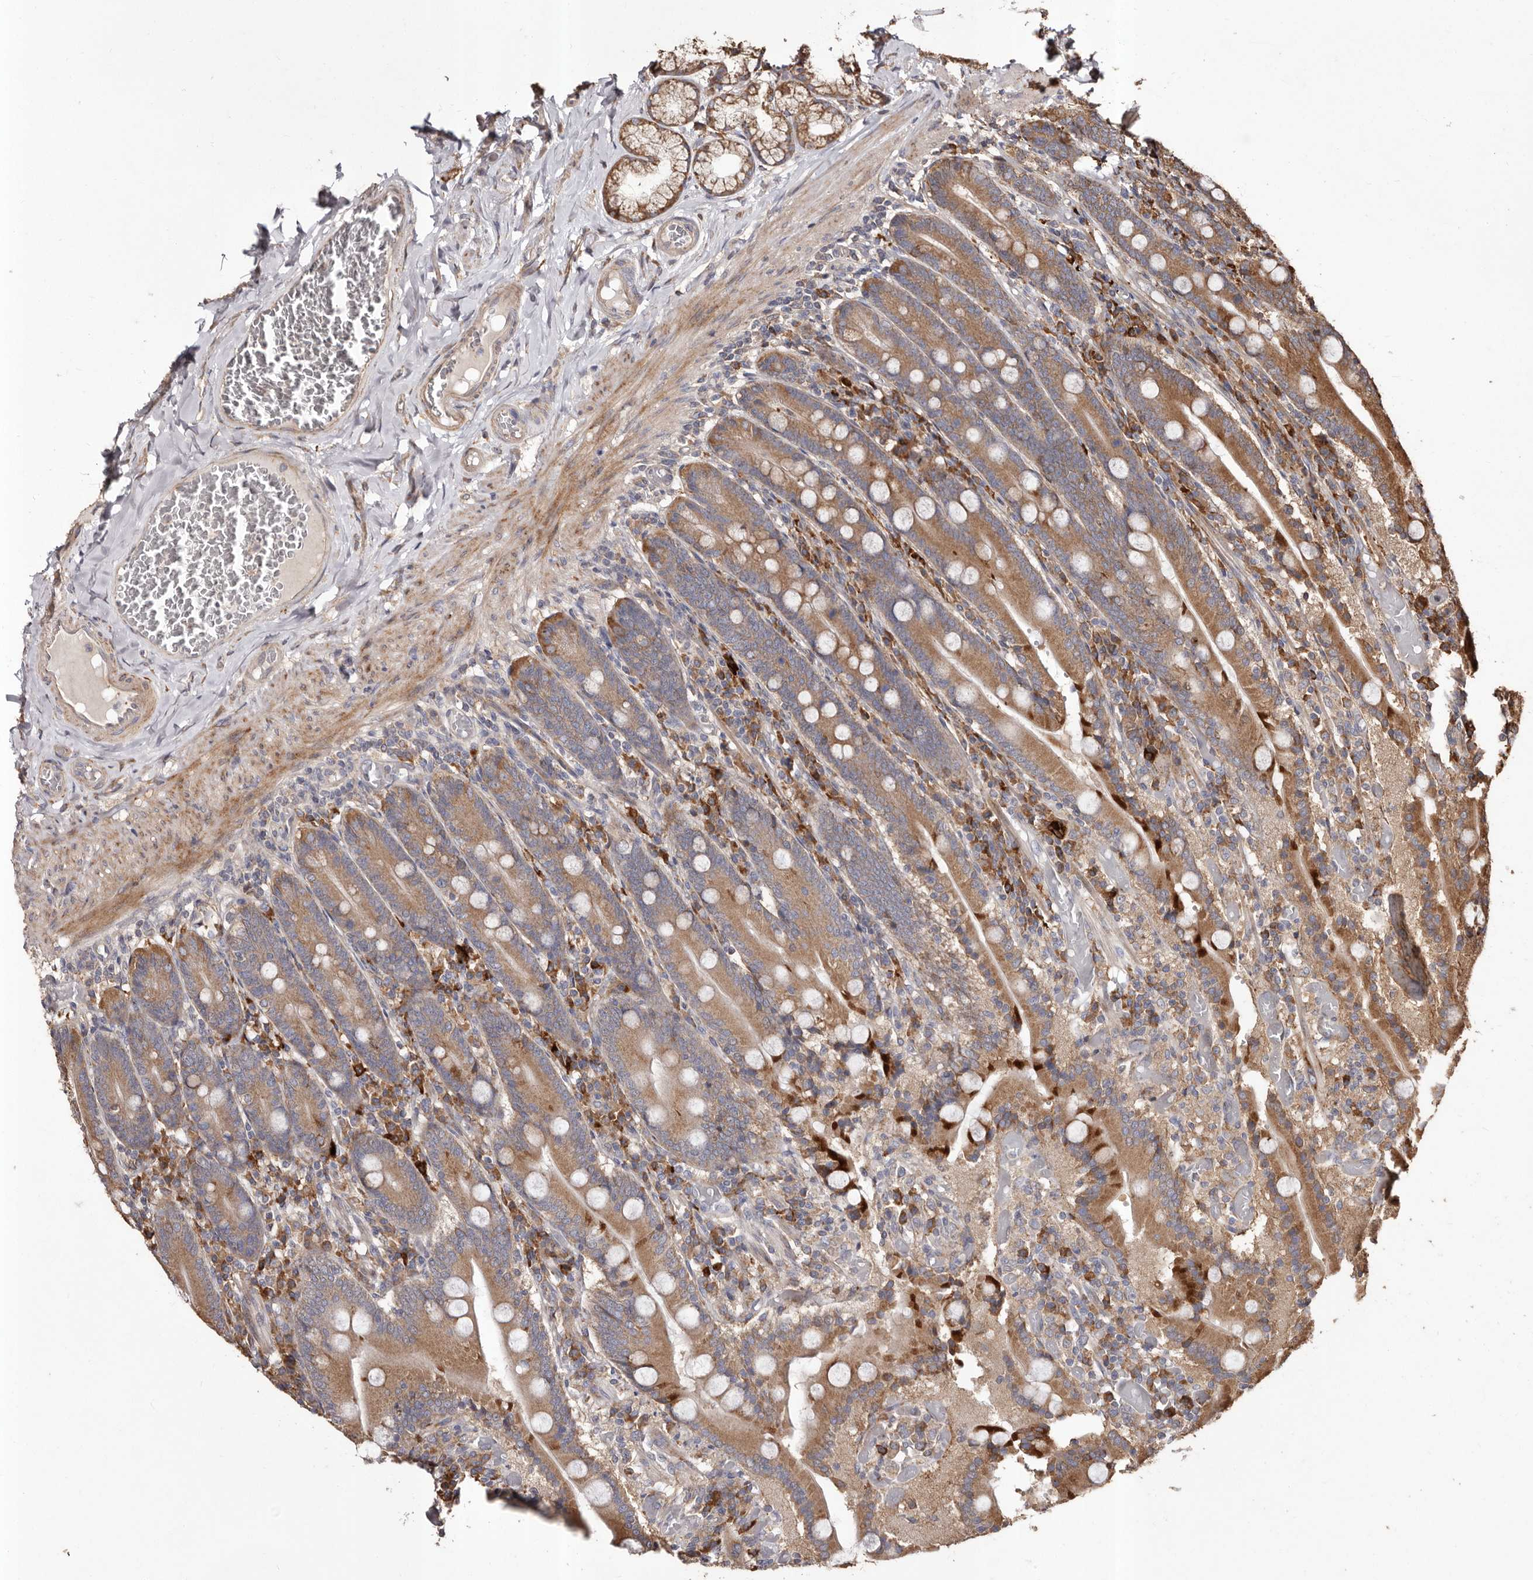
{"staining": {"intensity": "strong", "quantity": ">75%", "location": "cytoplasmic/membranous"}, "tissue": "duodenum", "cell_type": "Glandular cells", "image_type": "normal", "snomed": [{"axis": "morphology", "description": "Normal tissue, NOS"}, {"axis": "topography", "description": "Duodenum"}], "caption": "This is a histology image of immunohistochemistry staining of unremarkable duodenum, which shows strong staining in the cytoplasmic/membranous of glandular cells.", "gene": "STEAP2", "patient": {"sex": "female", "age": 62}}